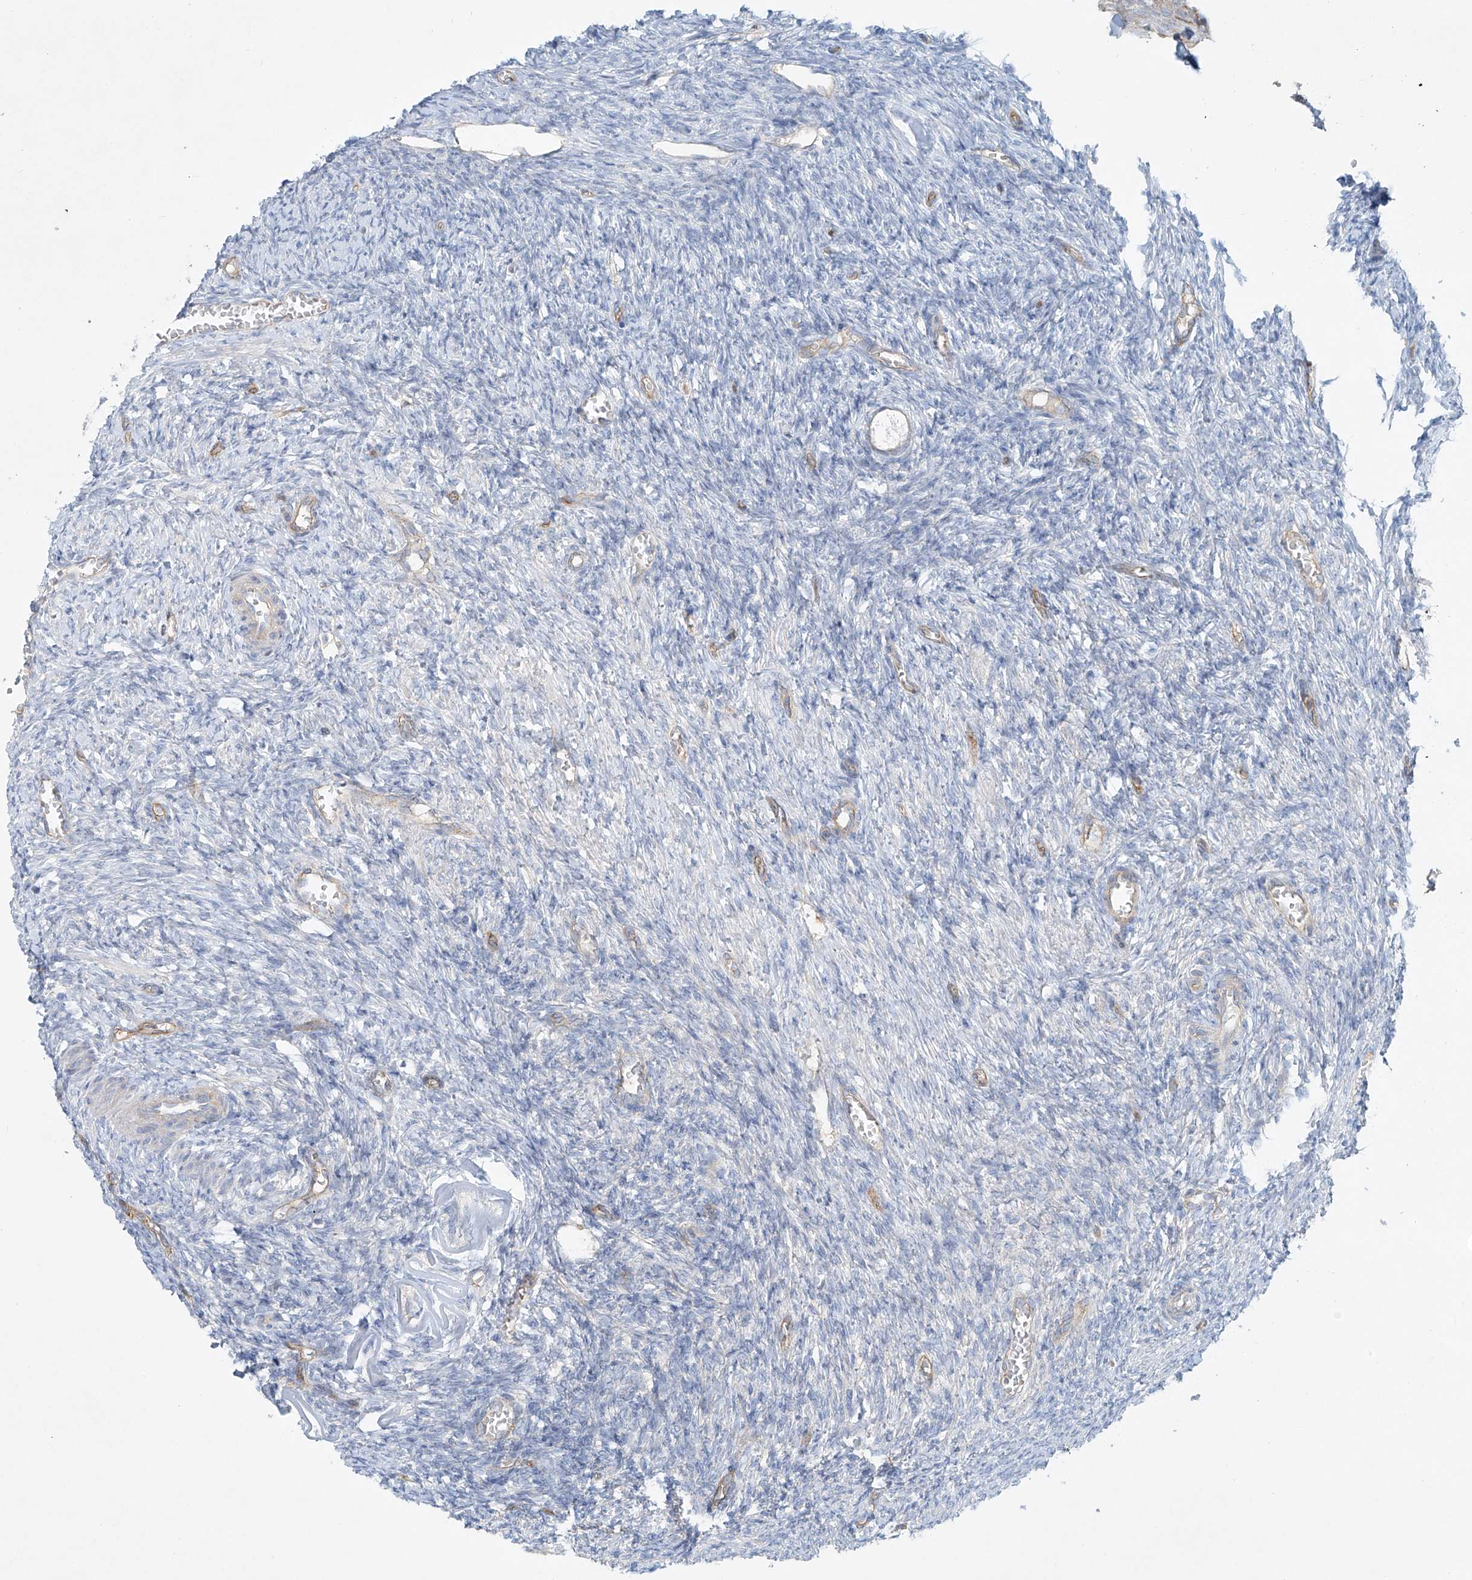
{"staining": {"intensity": "negative", "quantity": "none", "location": "none"}, "tissue": "ovary", "cell_type": "Follicle cells", "image_type": "normal", "snomed": [{"axis": "morphology", "description": "Normal tissue, NOS"}, {"axis": "topography", "description": "Ovary"}], "caption": "The histopathology image demonstrates no staining of follicle cells in benign ovary. (IHC, brightfield microscopy, high magnification).", "gene": "VAMP5", "patient": {"sex": "female", "age": 27}}